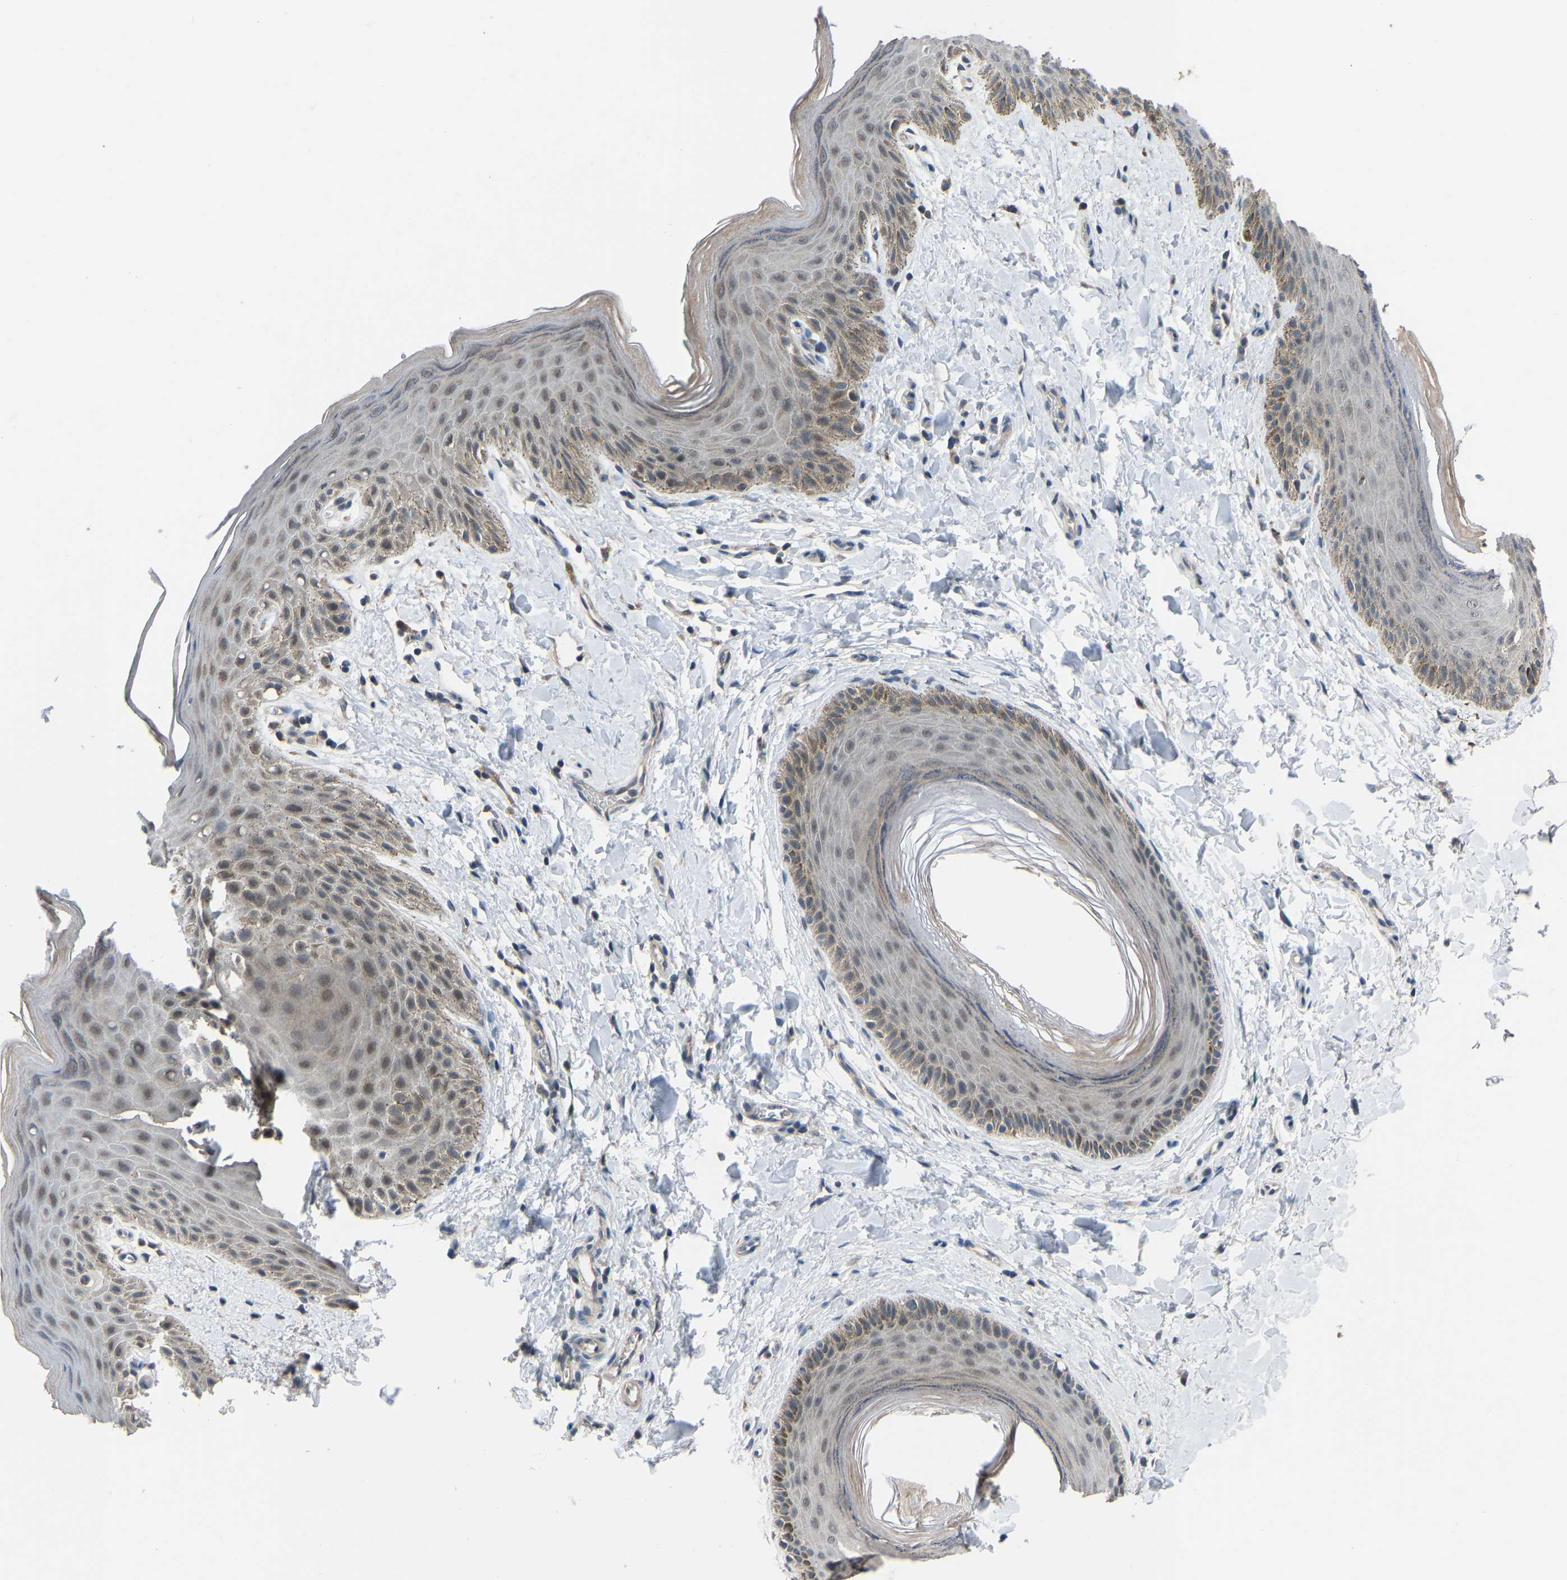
{"staining": {"intensity": "moderate", "quantity": "<25%", "location": "cytoplasmic/membranous"}, "tissue": "skin", "cell_type": "Epidermal cells", "image_type": "normal", "snomed": [{"axis": "morphology", "description": "Normal tissue, NOS"}, {"axis": "topography", "description": "Anal"}], "caption": "About <25% of epidermal cells in normal skin reveal moderate cytoplasmic/membranous protein positivity as visualized by brown immunohistochemical staining.", "gene": "CDK2AP1", "patient": {"sex": "male", "age": 44}}